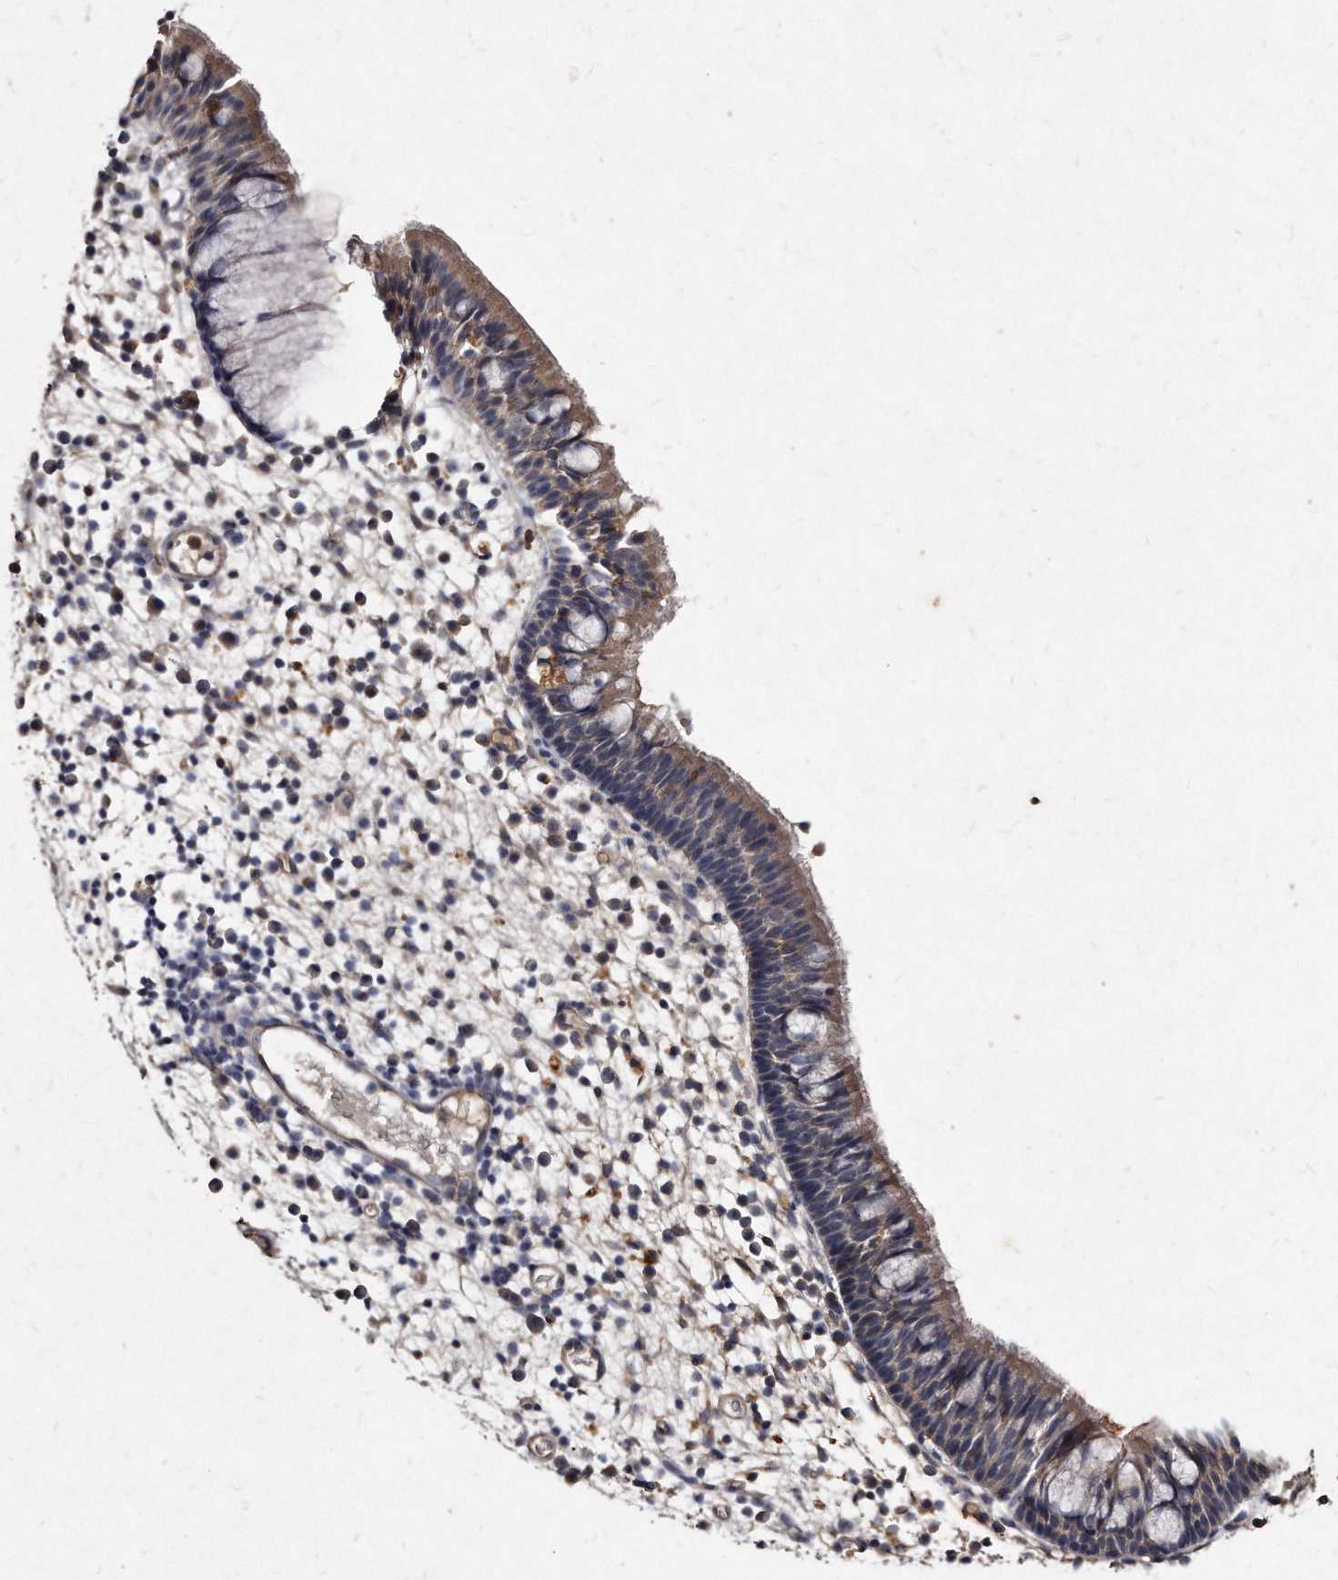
{"staining": {"intensity": "weak", "quantity": "25%-75%", "location": "cytoplasmic/membranous"}, "tissue": "nasopharynx", "cell_type": "Respiratory epithelial cells", "image_type": "normal", "snomed": [{"axis": "morphology", "description": "Normal tissue, NOS"}, {"axis": "morphology", "description": "Inflammation, NOS"}, {"axis": "morphology", "description": "Malignant melanoma, Metastatic site"}, {"axis": "topography", "description": "Nasopharynx"}], "caption": "High-power microscopy captured an immunohistochemistry histopathology image of normal nasopharynx, revealing weak cytoplasmic/membranous positivity in about 25%-75% of respiratory epithelial cells. Nuclei are stained in blue.", "gene": "KLHDC3", "patient": {"sex": "male", "age": 70}}